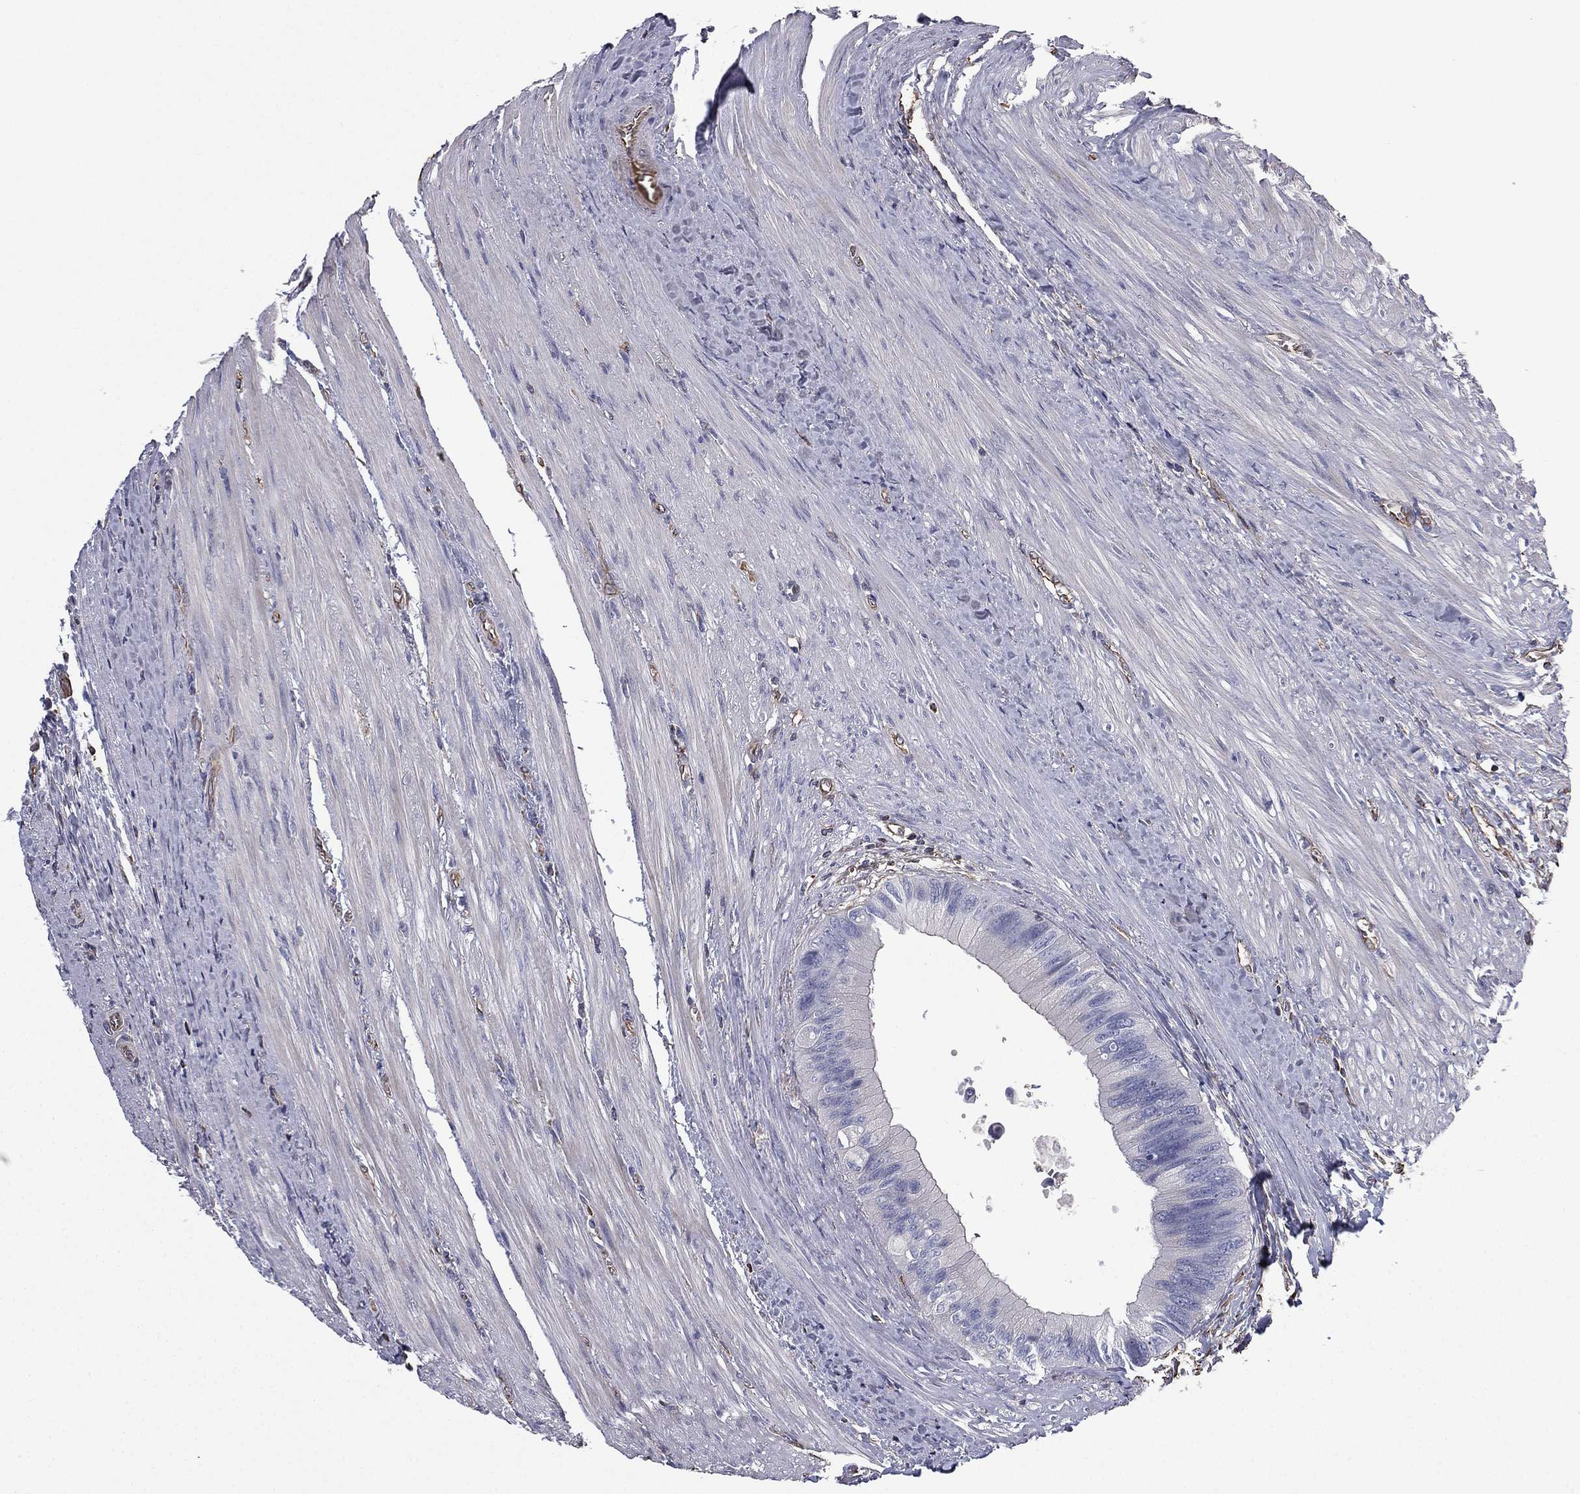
{"staining": {"intensity": "negative", "quantity": "none", "location": "none"}, "tissue": "colorectal cancer", "cell_type": "Tumor cells", "image_type": "cancer", "snomed": [{"axis": "morphology", "description": "Normal tissue, NOS"}, {"axis": "morphology", "description": "Adenocarcinoma, NOS"}, {"axis": "topography", "description": "Colon"}], "caption": "Immunohistochemistry of human colorectal cancer (adenocarcinoma) demonstrates no expression in tumor cells. The staining is performed using DAB brown chromogen with nuclei counter-stained in using hematoxylin.", "gene": "SCUBE1", "patient": {"sex": "male", "age": 65}}